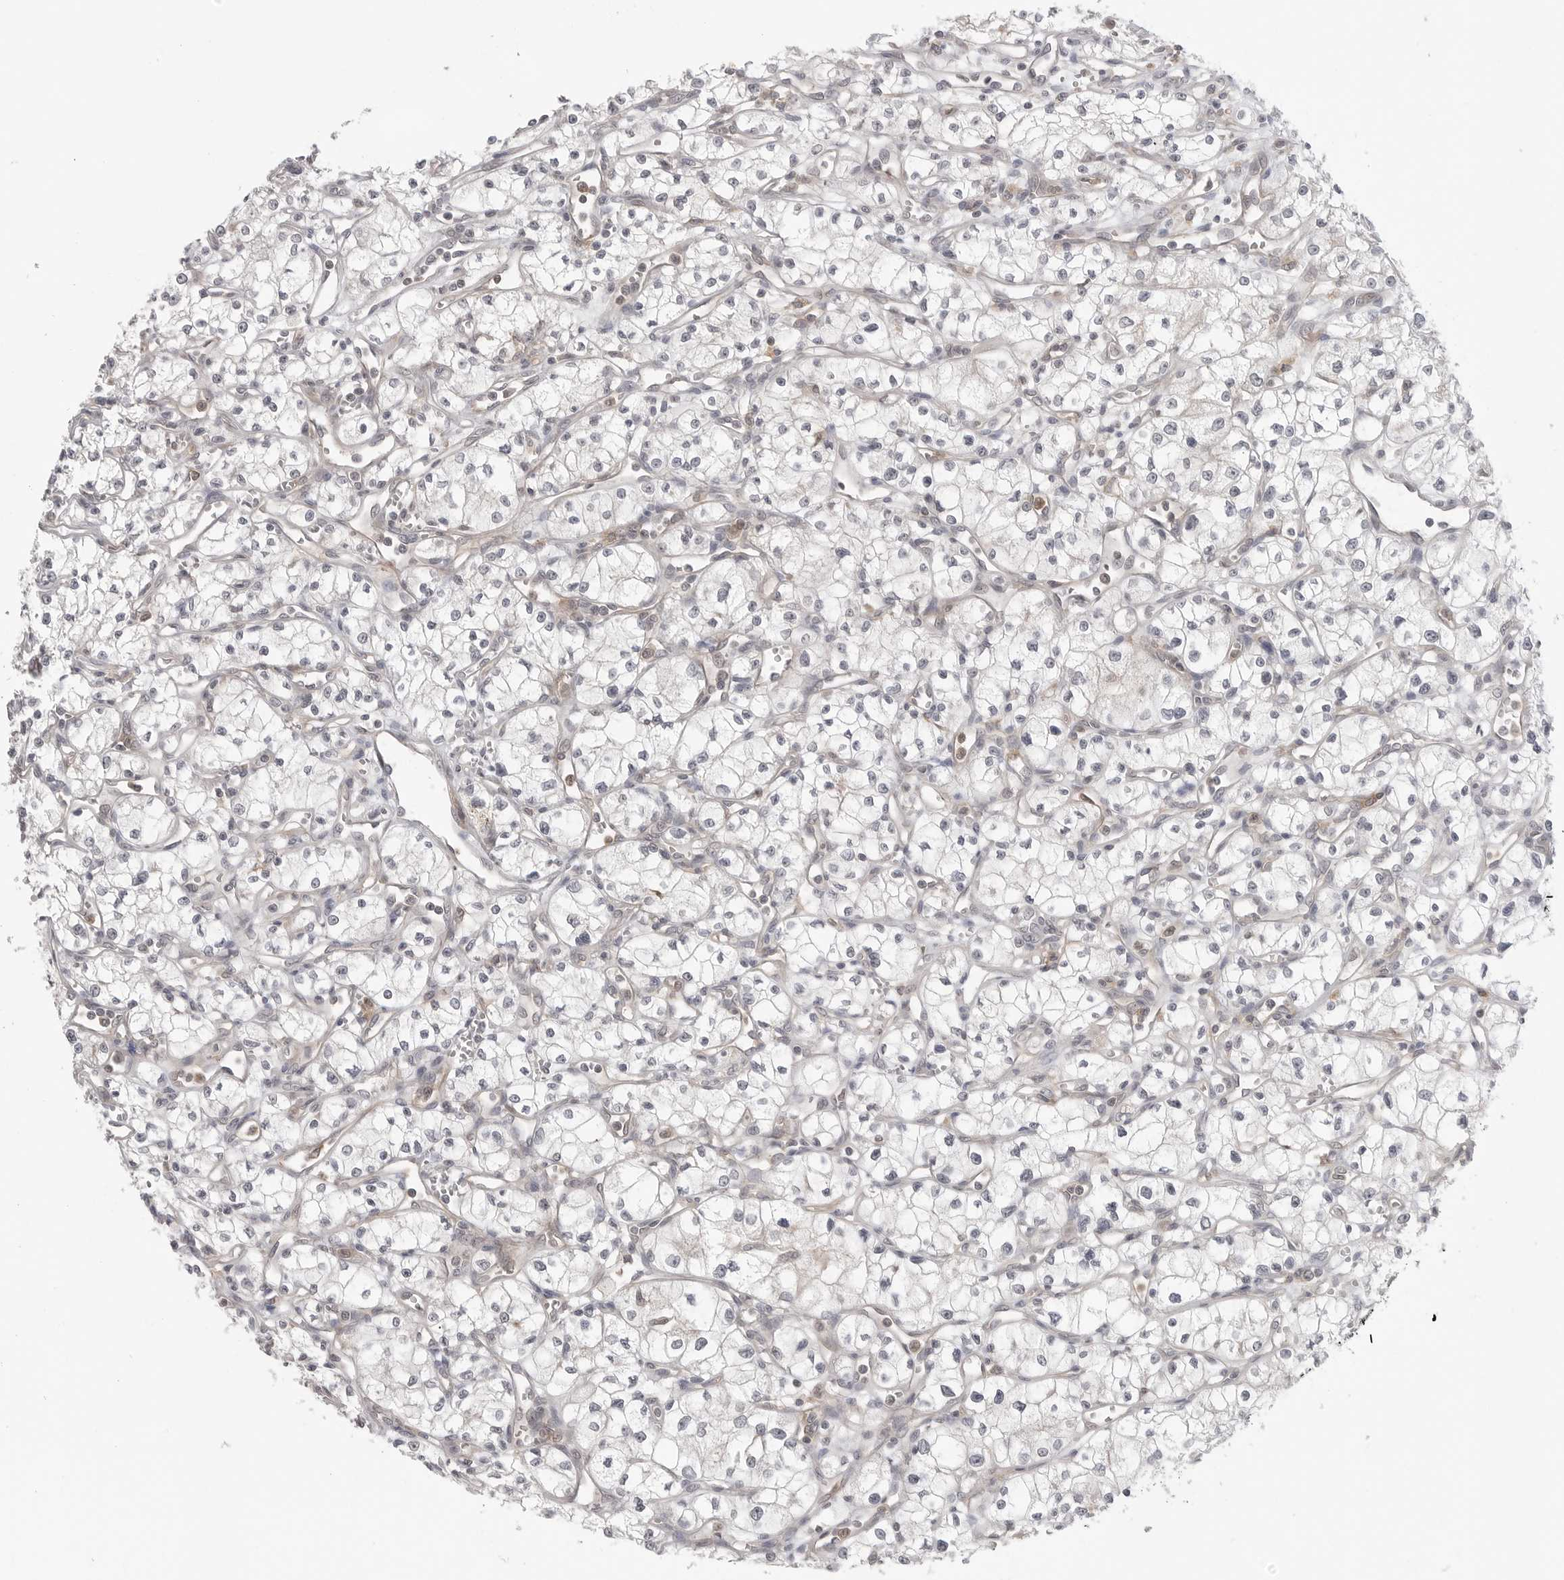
{"staining": {"intensity": "negative", "quantity": "none", "location": "none"}, "tissue": "renal cancer", "cell_type": "Tumor cells", "image_type": "cancer", "snomed": [{"axis": "morphology", "description": "Adenocarcinoma, NOS"}, {"axis": "topography", "description": "Kidney"}], "caption": "Renal cancer (adenocarcinoma) was stained to show a protein in brown. There is no significant positivity in tumor cells.", "gene": "IFNGR1", "patient": {"sex": "male", "age": 59}}